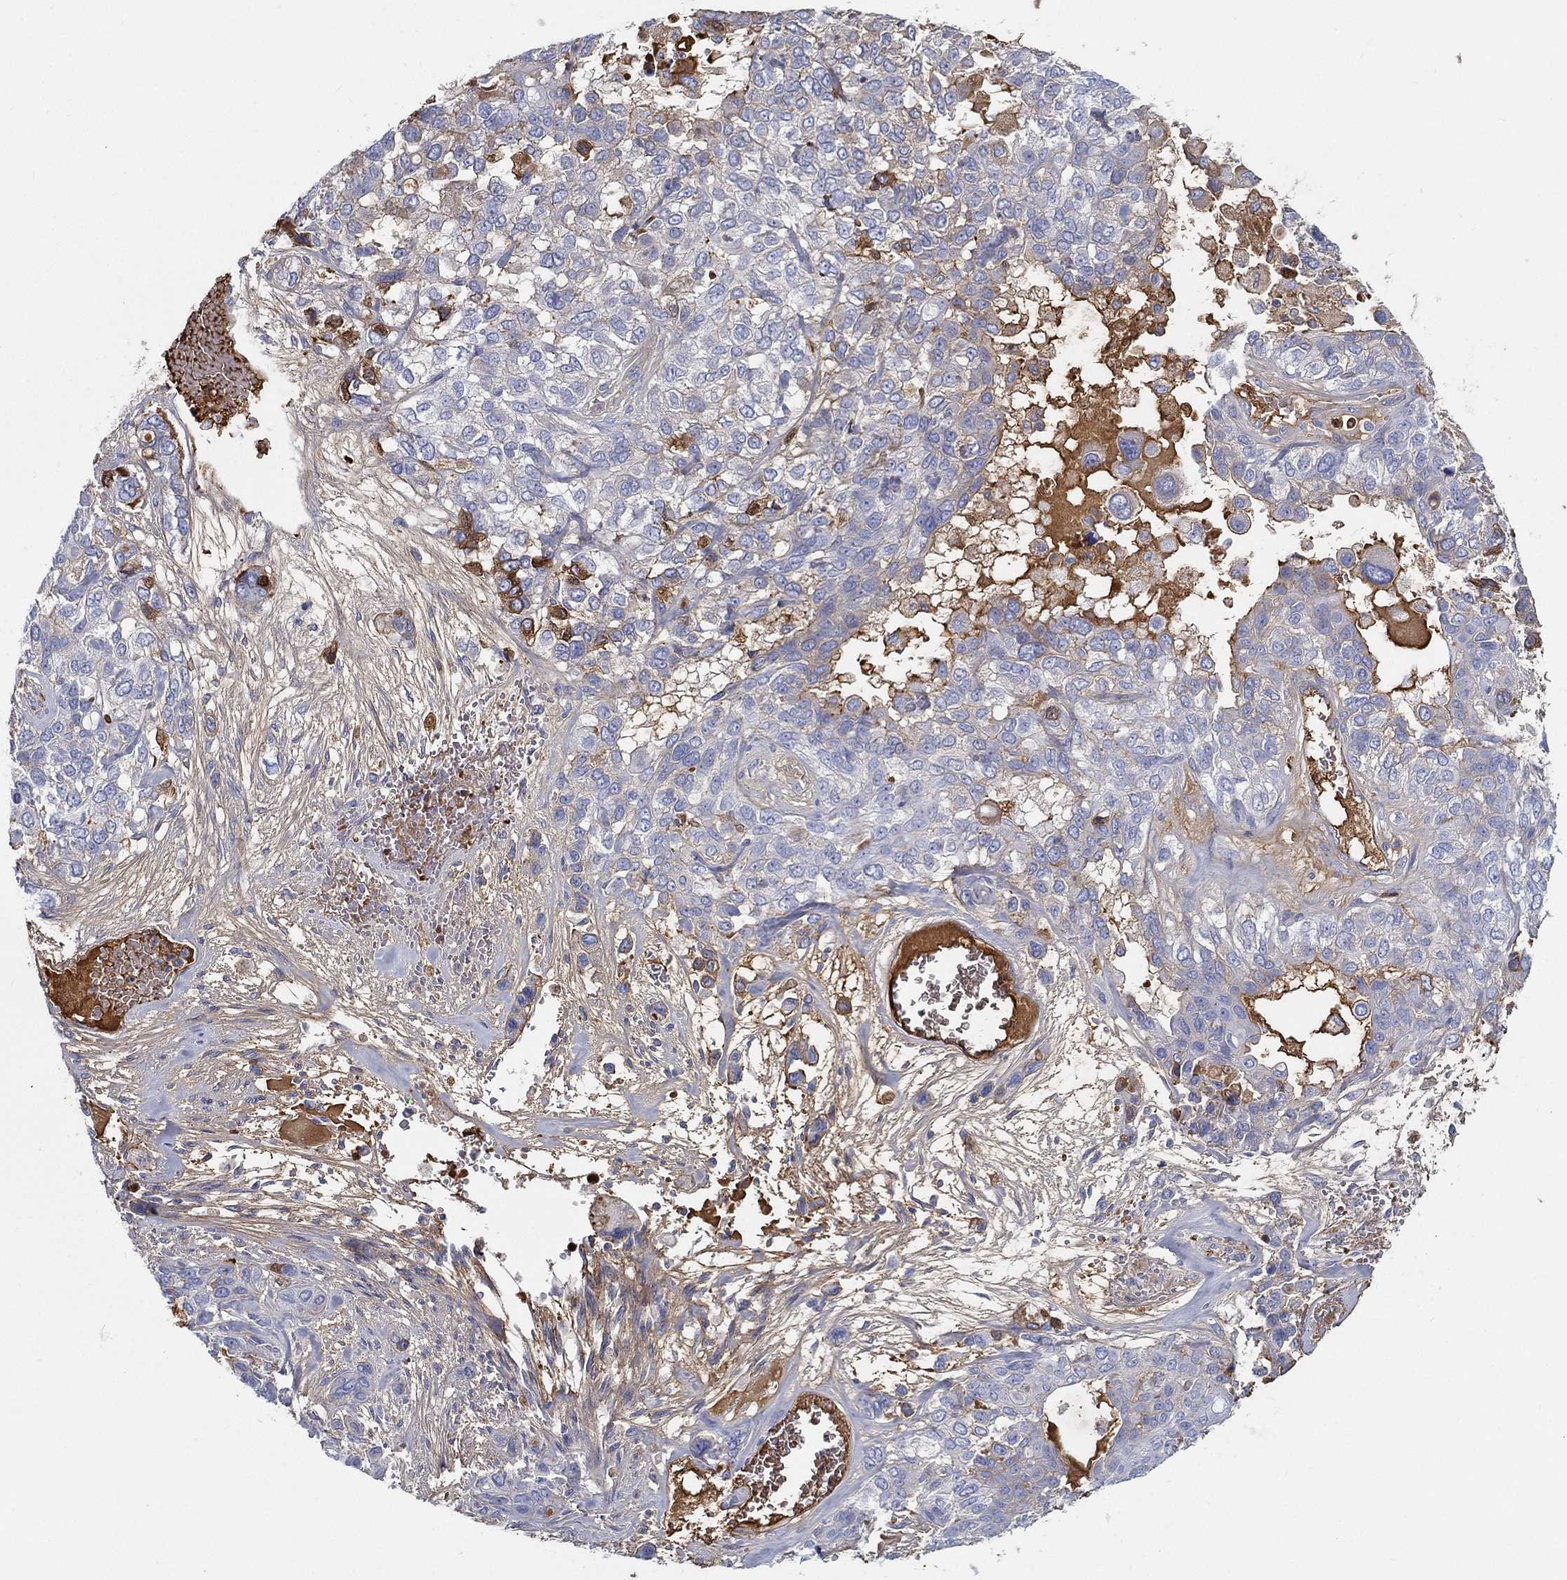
{"staining": {"intensity": "moderate", "quantity": "<25%", "location": "cytoplasmic/membranous"}, "tissue": "lung cancer", "cell_type": "Tumor cells", "image_type": "cancer", "snomed": [{"axis": "morphology", "description": "Squamous cell carcinoma, NOS"}, {"axis": "topography", "description": "Lung"}], "caption": "Protein staining of squamous cell carcinoma (lung) tissue displays moderate cytoplasmic/membranous staining in about <25% of tumor cells. (DAB = brown stain, brightfield microscopy at high magnification).", "gene": "IFNB1", "patient": {"sex": "female", "age": 70}}